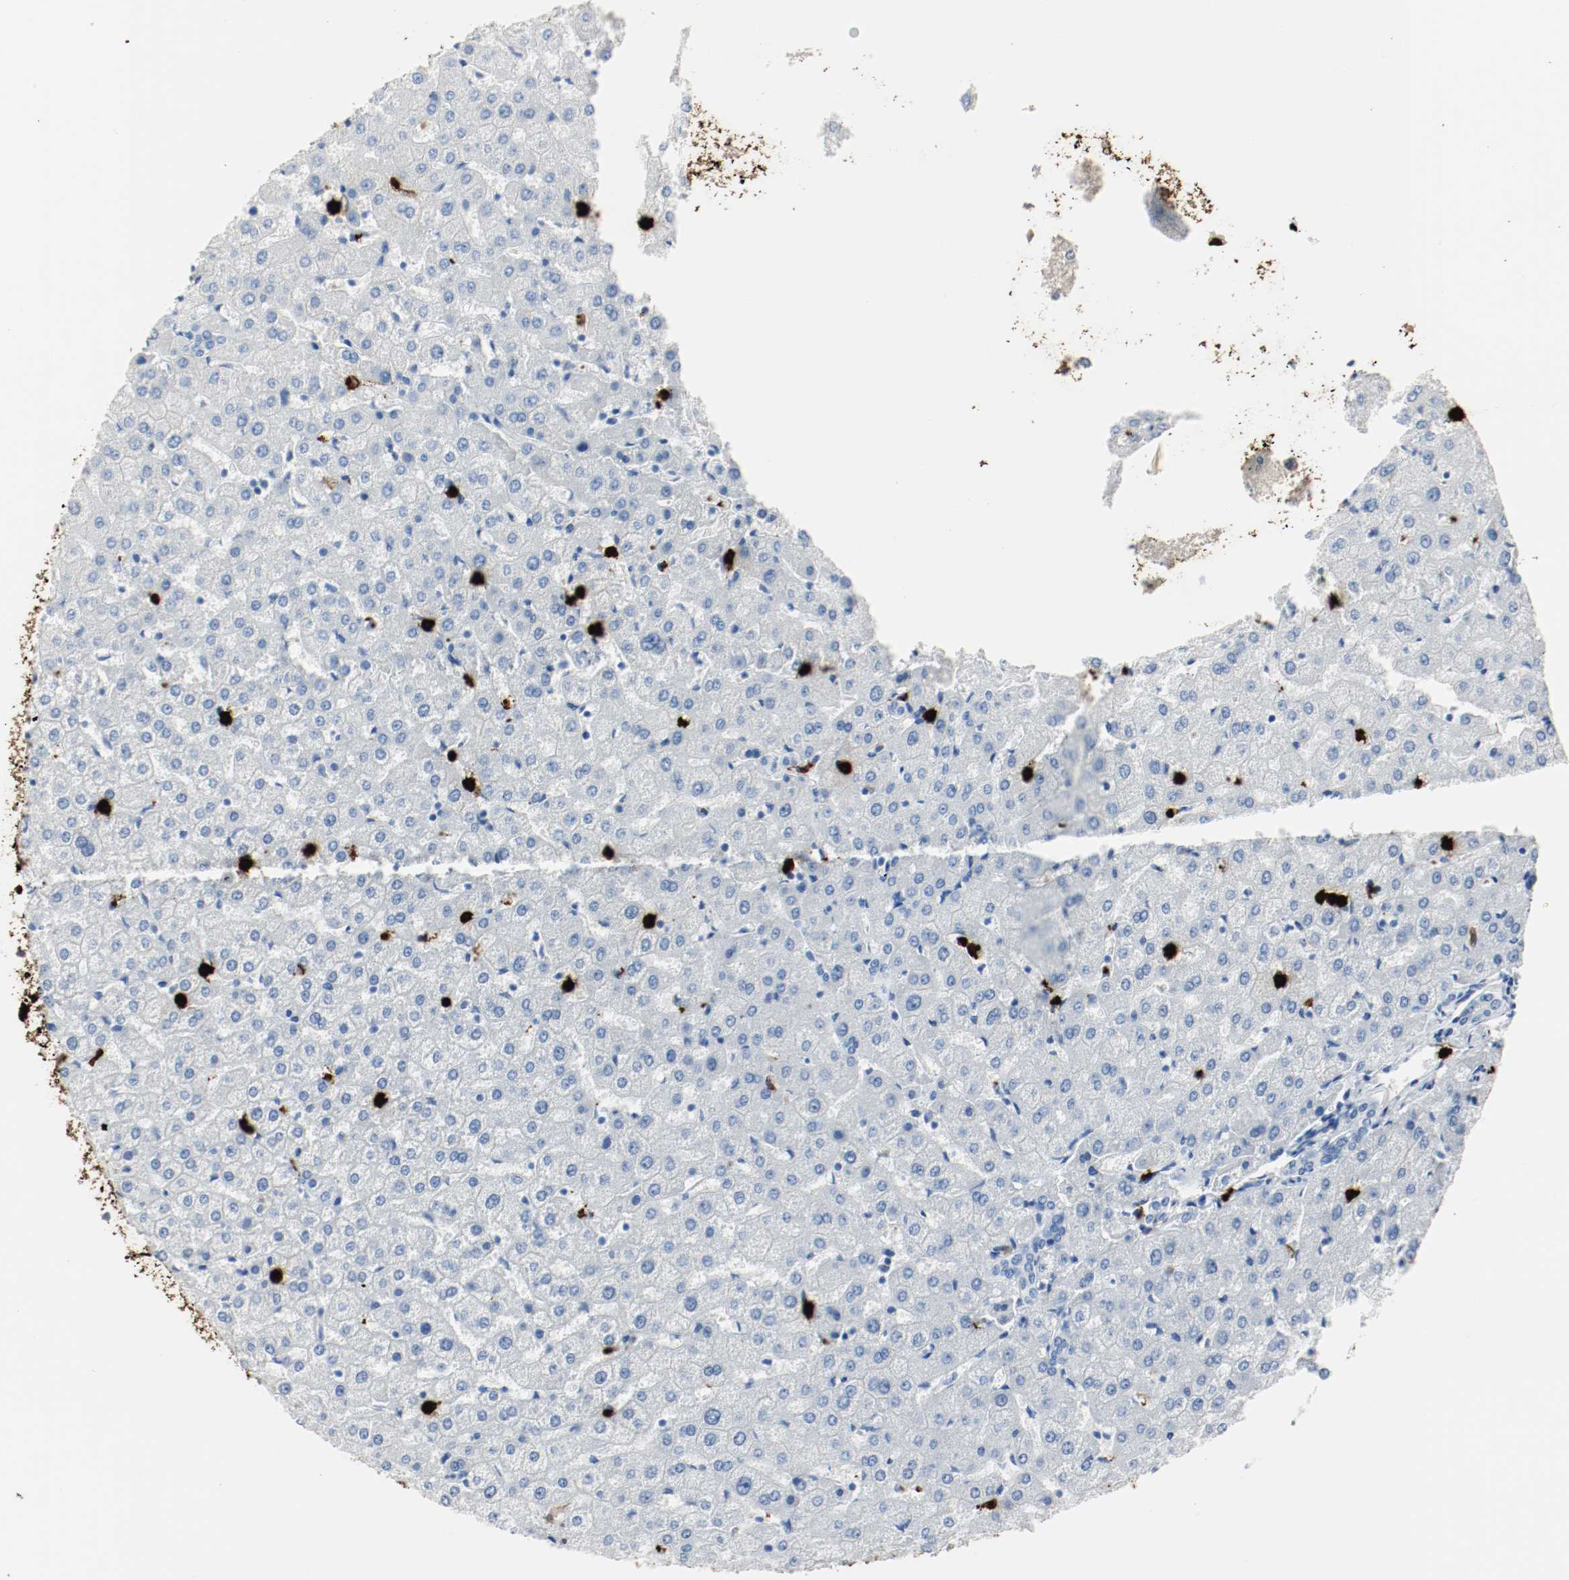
{"staining": {"intensity": "negative", "quantity": "none", "location": "none"}, "tissue": "liver", "cell_type": "Cholangiocytes", "image_type": "normal", "snomed": [{"axis": "morphology", "description": "Normal tissue, NOS"}, {"axis": "morphology", "description": "Fibrosis, NOS"}, {"axis": "topography", "description": "Liver"}], "caption": "A micrograph of liver stained for a protein displays no brown staining in cholangiocytes. (Immunohistochemistry, brightfield microscopy, high magnification).", "gene": "S100A9", "patient": {"sex": "female", "age": 29}}